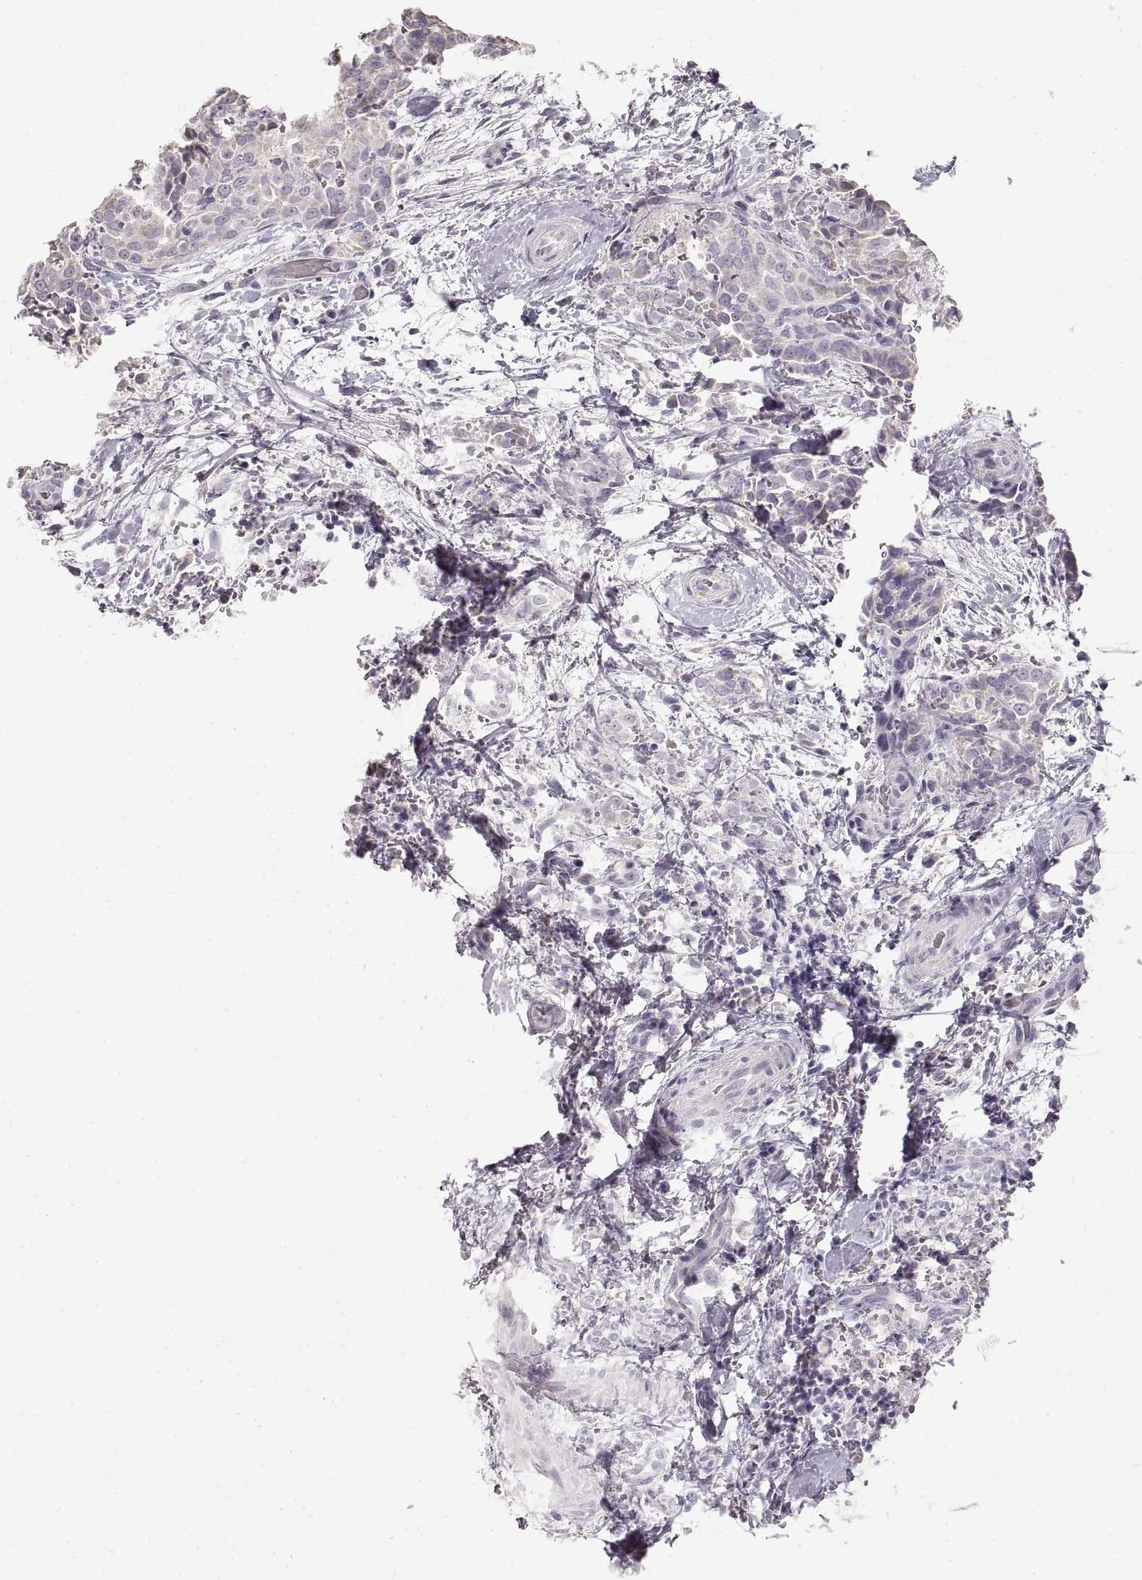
{"staining": {"intensity": "negative", "quantity": "none", "location": "none"}, "tissue": "thyroid cancer", "cell_type": "Tumor cells", "image_type": "cancer", "snomed": [{"axis": "morphology", "description": "Papillary adenocarcinoma, NOS"}, {"axis": "topography", "description": "Thyroid gland"}], "caption": "Tumor cells show no significant protein expression in papillary adenocarcinoma (thyroid).", "gene": "ZP3", "patient": {"sex": "male", "age": 61}}